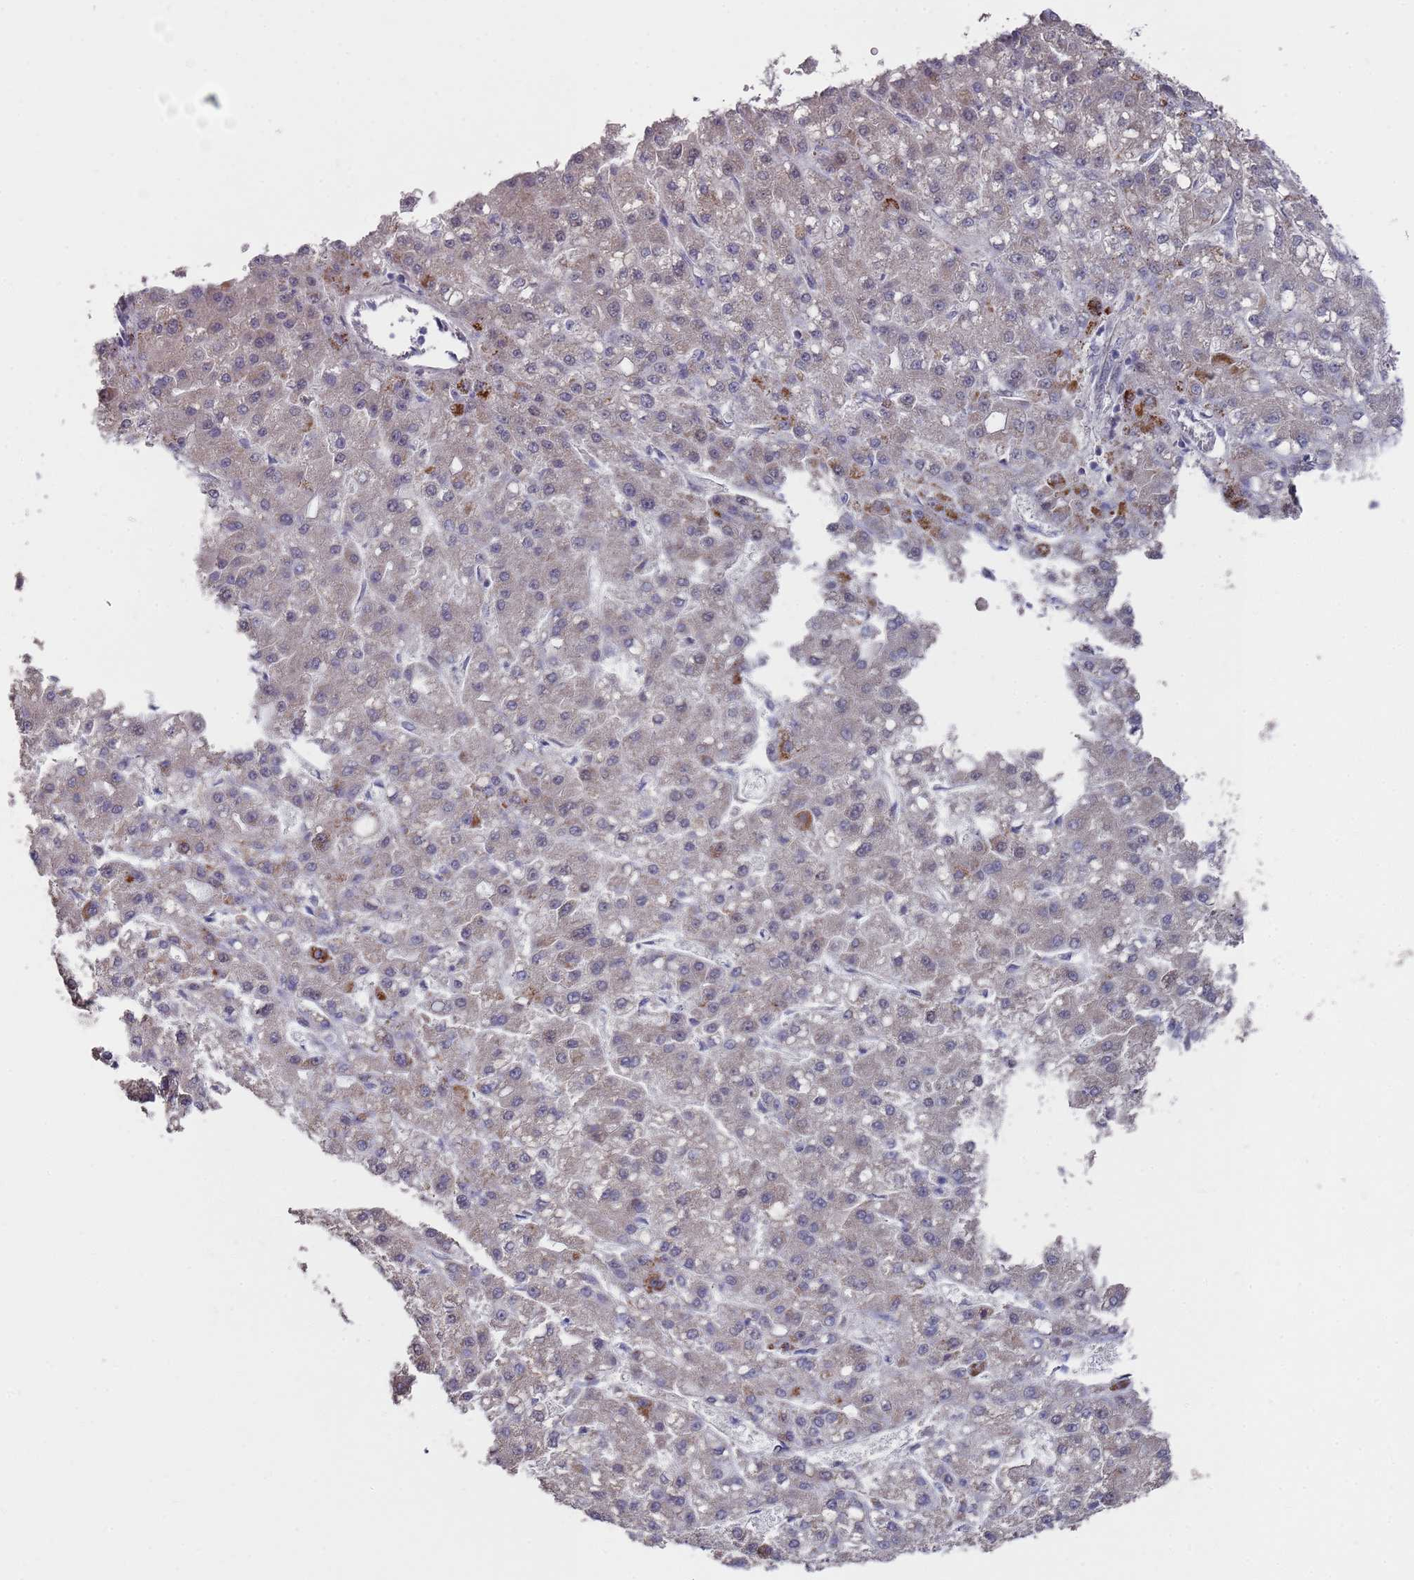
{"staining": {"intensity": "weak", "quantity": "<25%", "location": "cytoplasmic/membranous"}, "tissue": "liver cancer", "cell_type": "Tumor cells", "image_type": "cancer", "snomed": [{"axis": "morphology", "description": "Carcinoma, Hepatocellular, NOS"}, {"axis": "topography", "description": "Liver"}], "caption": "DAB (3,3'-diaminobenzidine) immunohistochemical staining of hepatocellular carcinoma (liver) demonstrates no significant staining in tumor cells.", "gene": "COPS6", "patient": {"sex": "male", "age": 67}}